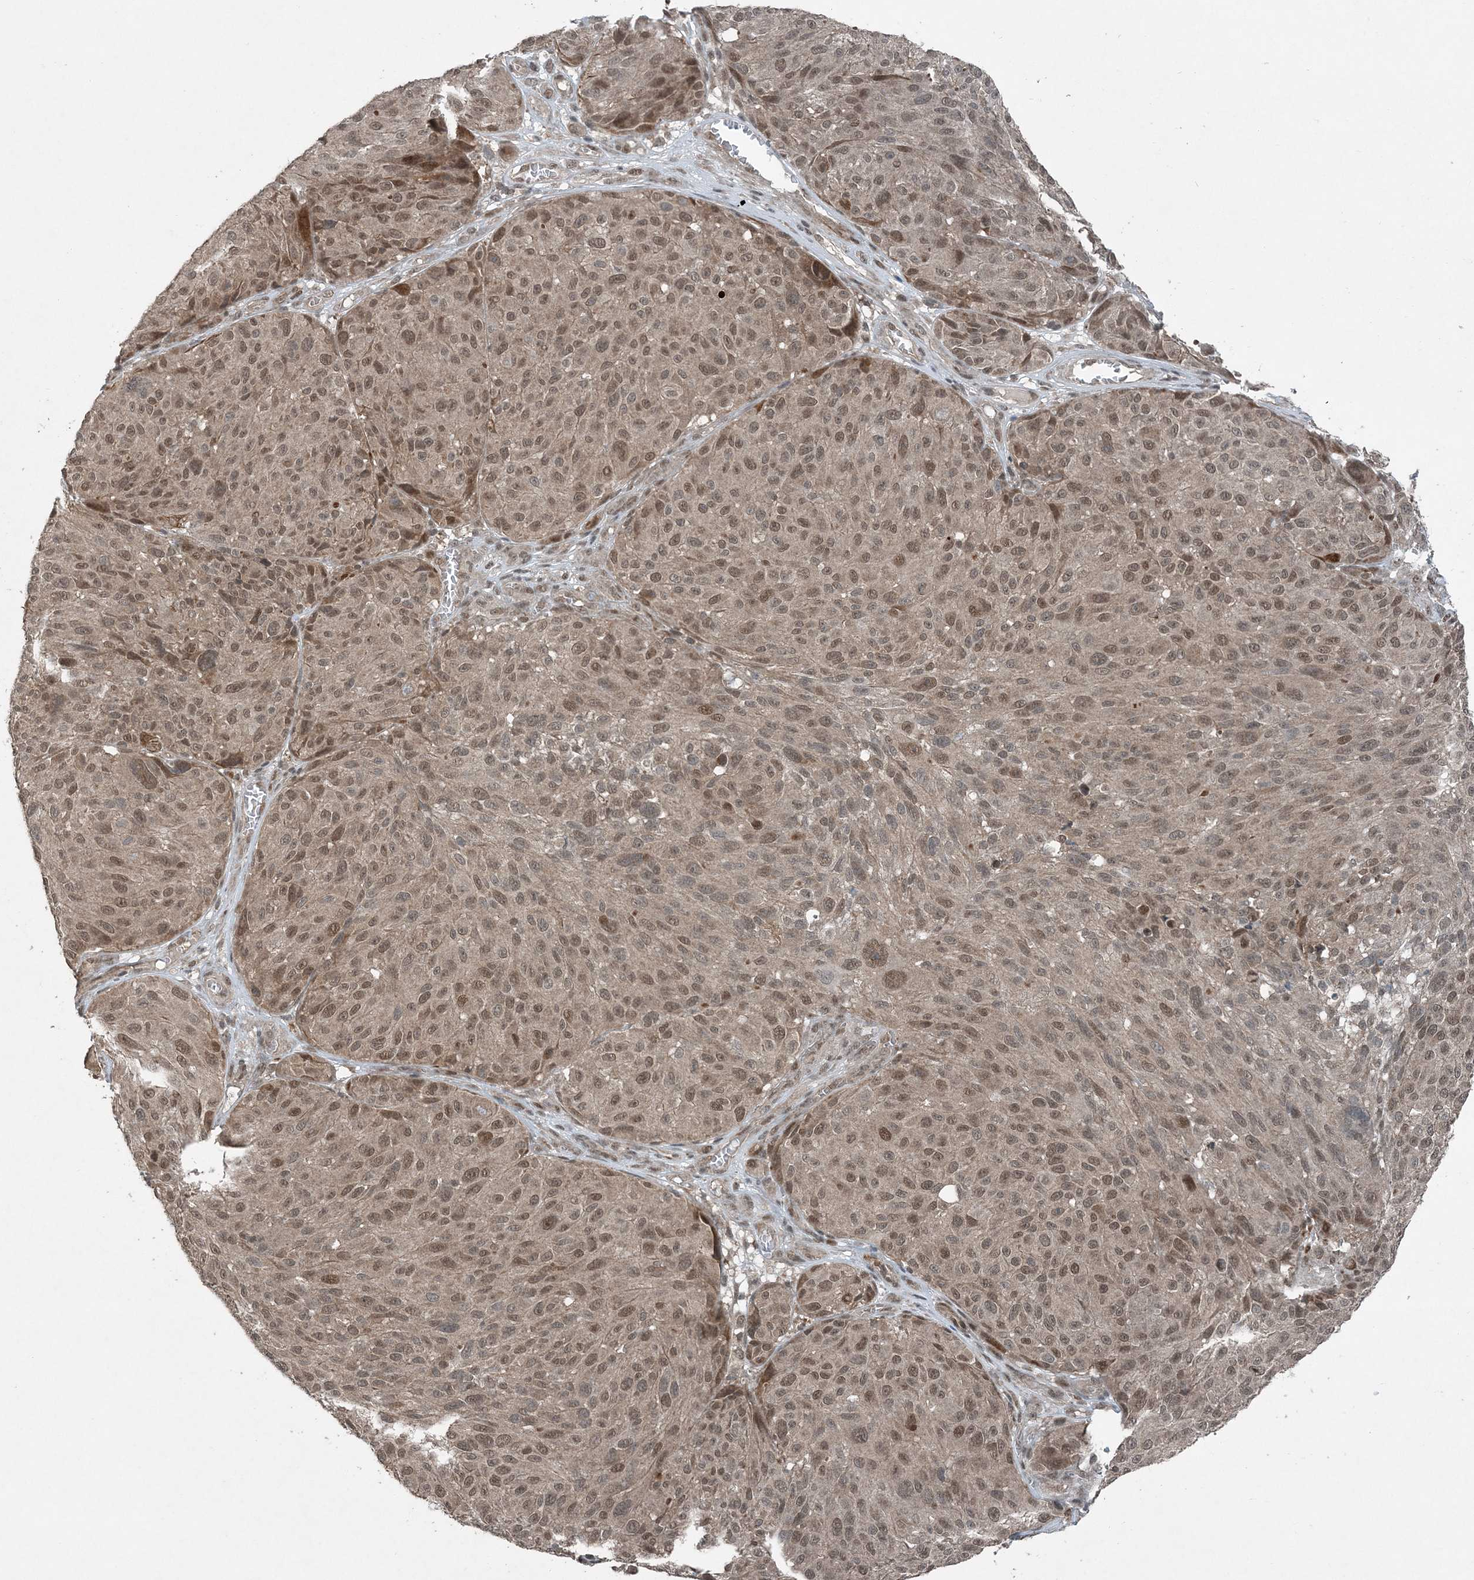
{"staining": {"intensity": "moderate", "quantity": ">75%", "location": "nuclear"}, "tissue": "melanoma", "cell_type": "Tumor cells", "image_type": "cancer", "snomed": [{"axis": "morphology", "description": "Malignant melanoma, NOS"}, {"axis": "topography", "description": "Skin"}], "caption": "DAB (3,3'-diaminobenzidine) immunohistochemical staining of human melanoma displays moderate nuclear protein expression in approximately >75% of tumor cells. Ihc stains the protein of interest in brown and the nuclei are stained blue.", "gene": "COPS7B", "patient": {"sex": "male", "age": 83}}